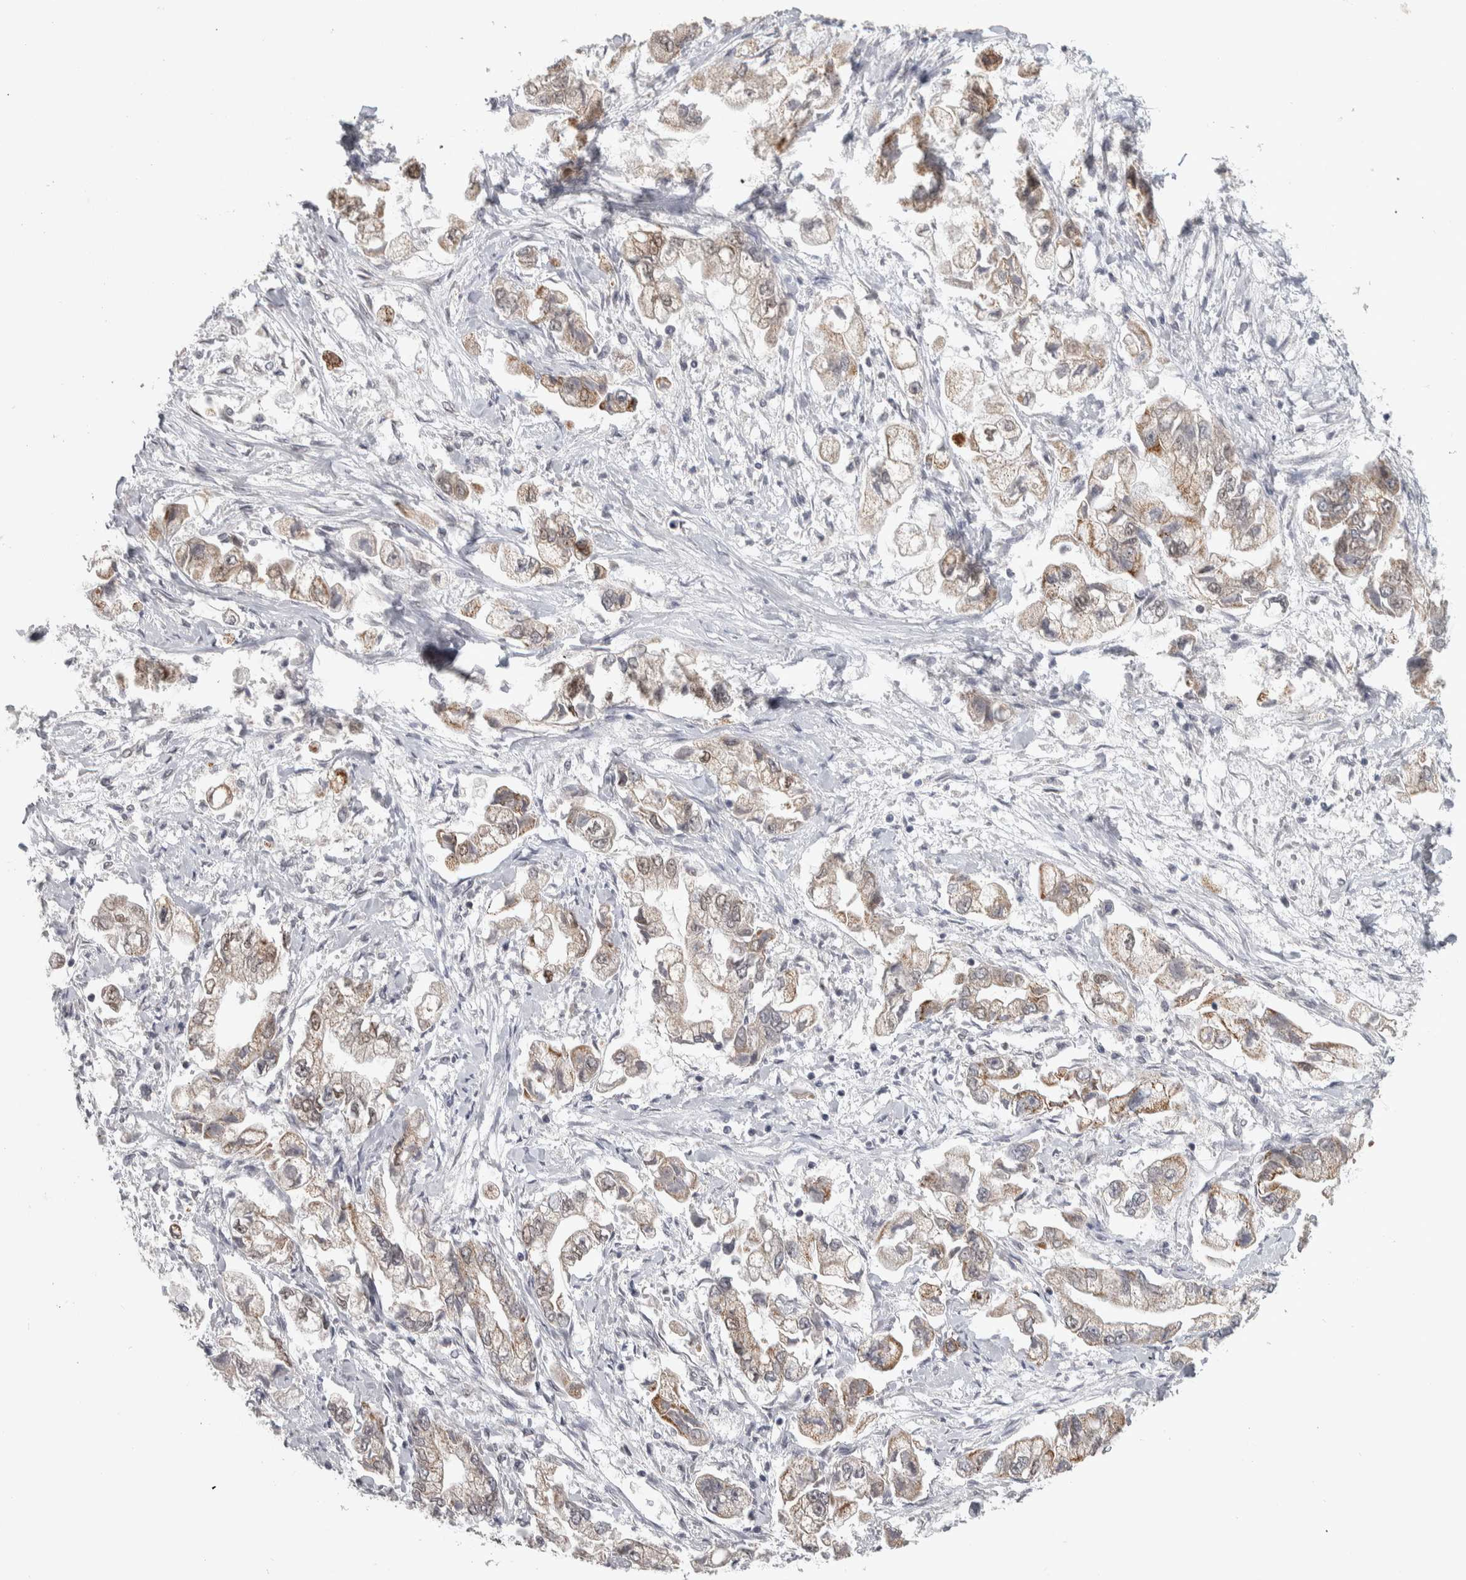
{"staining": {"intensity": "moderate", "quantity": "25%-75%", "location": "cytoplasmic/membranous"}, "tissue": "stomach cancer", "cell_type": "Tumor cells", "image_type": "cancer", "snomed": [{"axis": "morphology", "description": "Normal tissue, NOS"}, {"axis": "morphology", "description": "Adenocarcinoma, NOS"}, {"axis": "topography", "description": "Stomach"}], "caption": "Protein expression analysis of stomach adenocarcinoma reveals moderate cytoplasmic/membranous staining in approximately 25%-75% of tumor cells.", "gene": "HEXIM2", "patient": {"sex": "male", "age": 62}}